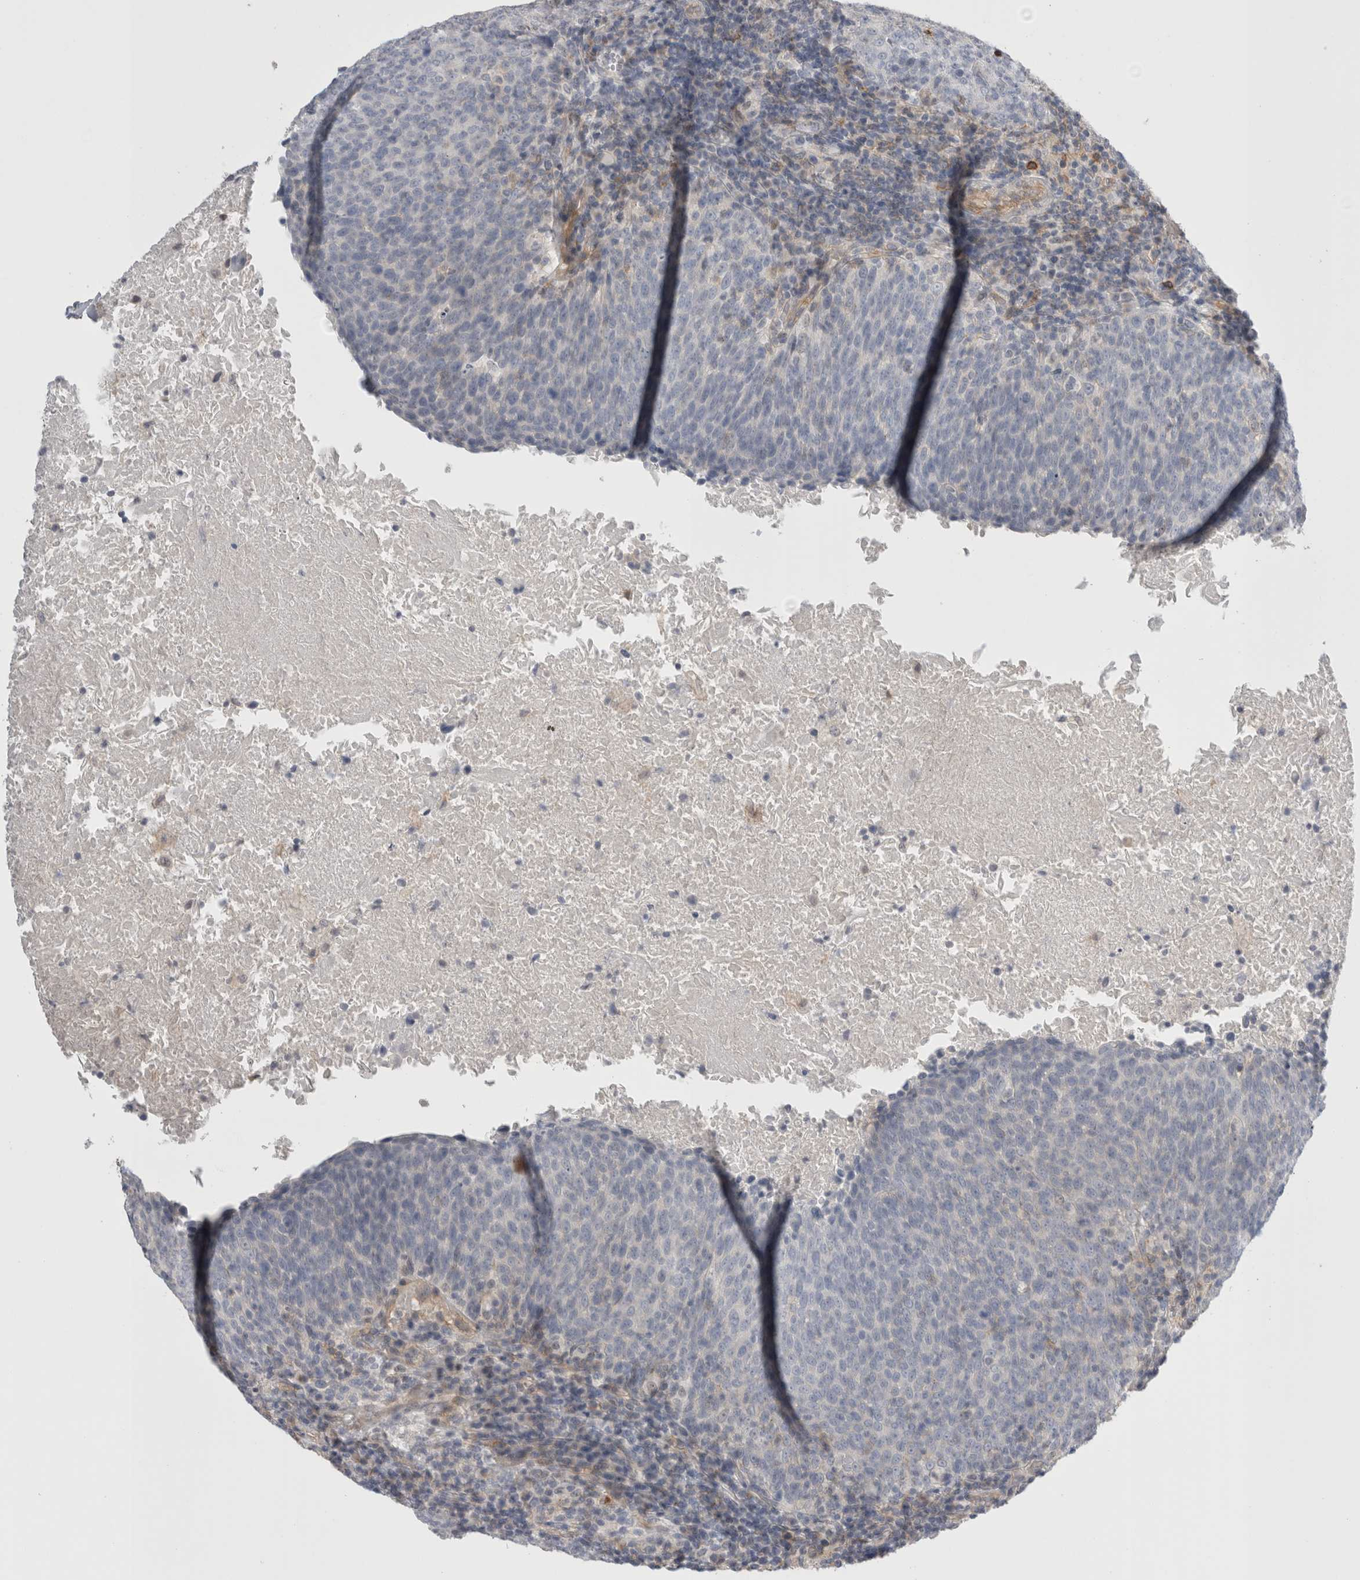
{"staining": {"intensity": "negative", "quantity": "none", "location": "none"}, "tissue": "head and neck cancer", "cell_type": "Tumor cells", "image_type": "cancer", "snomed": [{"axis": "morphology", "description": "Squamous cell carcinoma, NOS"}, {"axis": "morphology", "description": "Squamous cell carcinoma, metastatic, NOS"}, {"axis": "topography", "description": "Lymph node"}, {"axis": "topography", "description": "Head-Neck"}], "caption": "The histopathology image shows no significant expression in tumor cells of head and neck cancer (metastatic squamous cell carcinoma).", "gene": "VANGL1", "patient": {"sex": "male", "age": 62}}